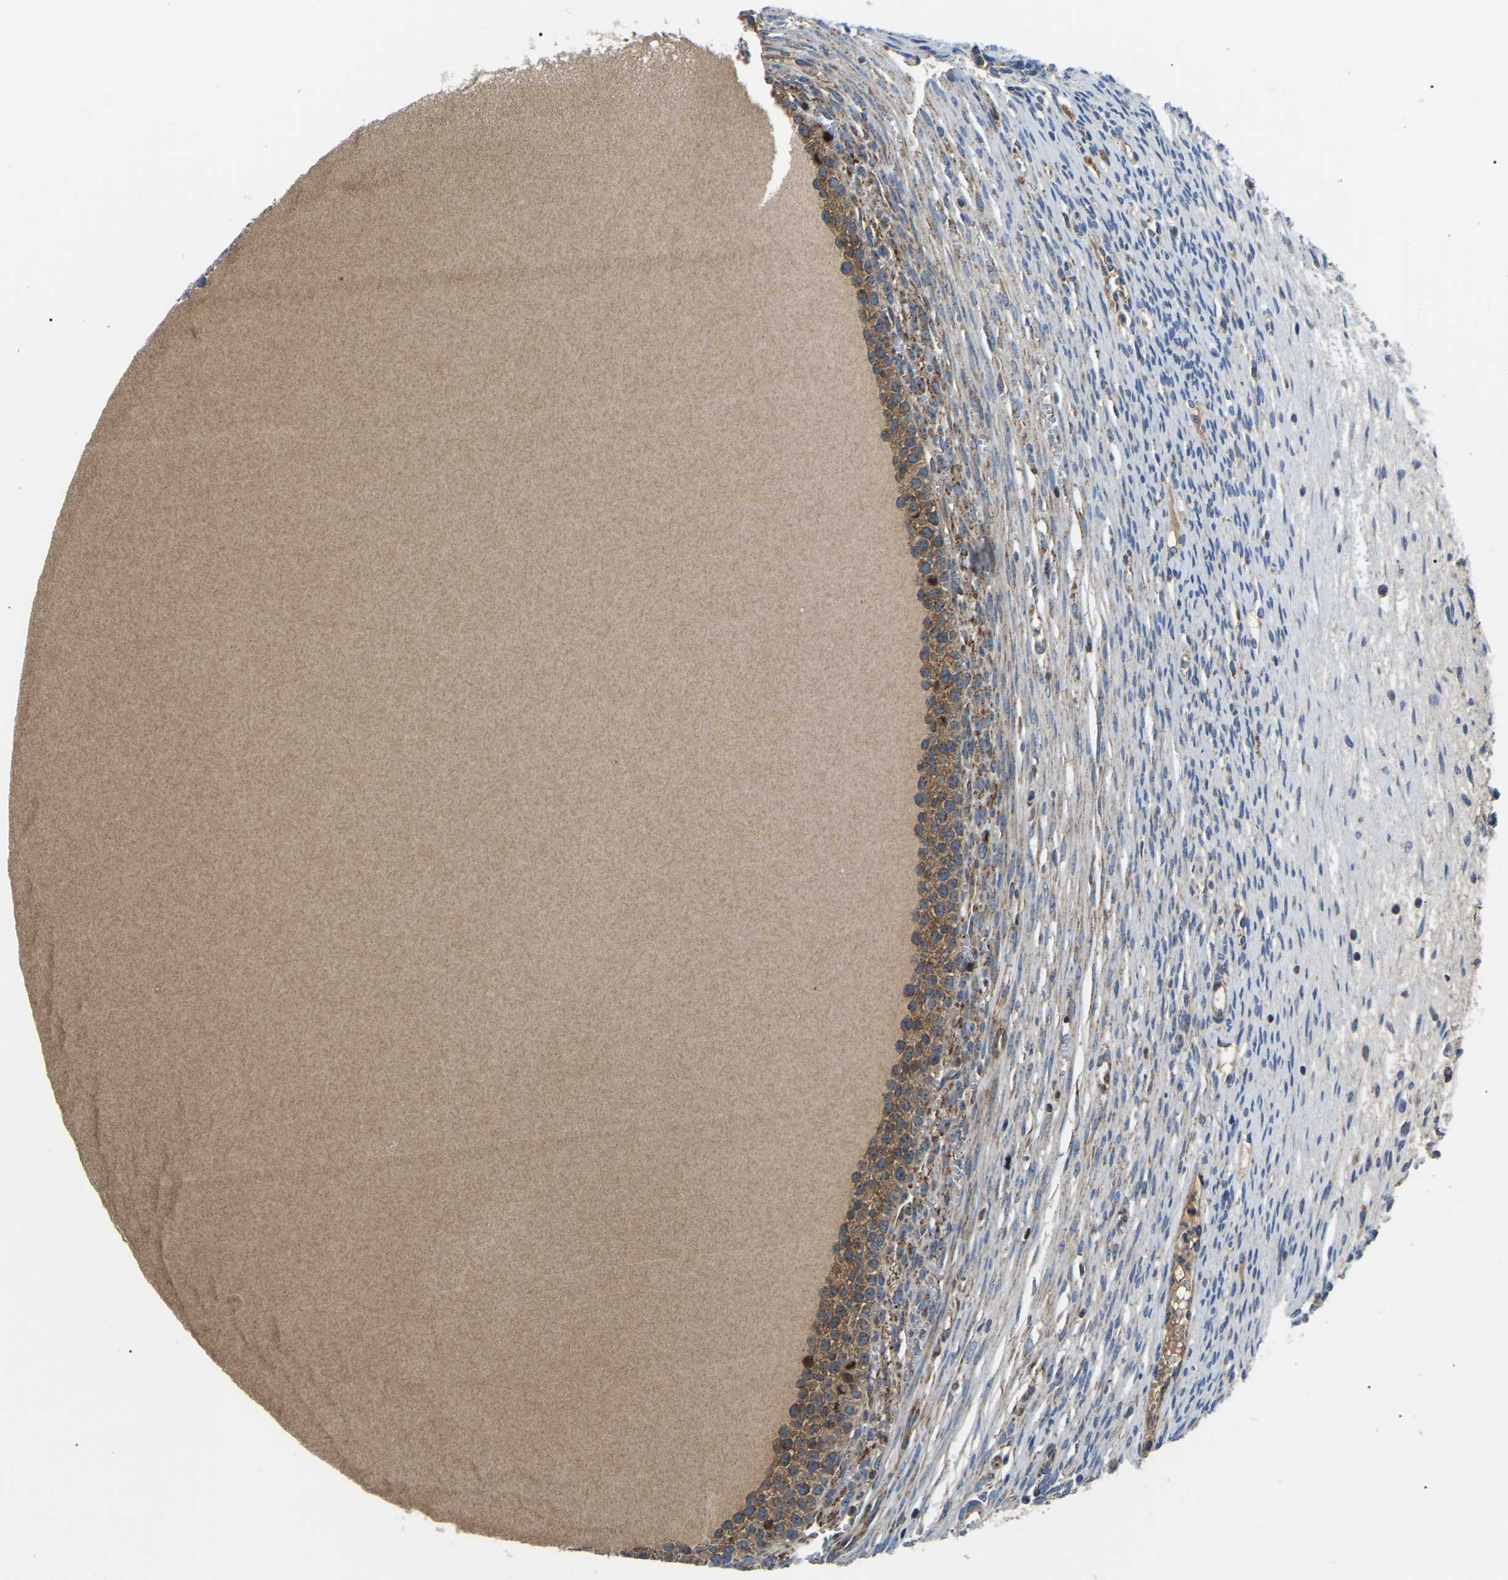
{"staining": {"intensity": "weak", "quantity": "<25%", "location": "cytoplasmic/membranous"}, "tissue": "ovary", "cell_type": "Ovarian stroma cells", "image_type": "normal", "snomed": [{"axis": "morphology", "description": "Normal tissue, NOS"}, {"axis": "topography", "description": "Ovary"}], "caption": "Immunohistochemistry (IHC) of unremarkable human ovary shows no expression in ovarian stroma cells. (DAB (3,3'-diaminobenzidine) IHC, high magnification).", "gene": "PPM1E", "patient": {"sex": "female", "age": 33}}